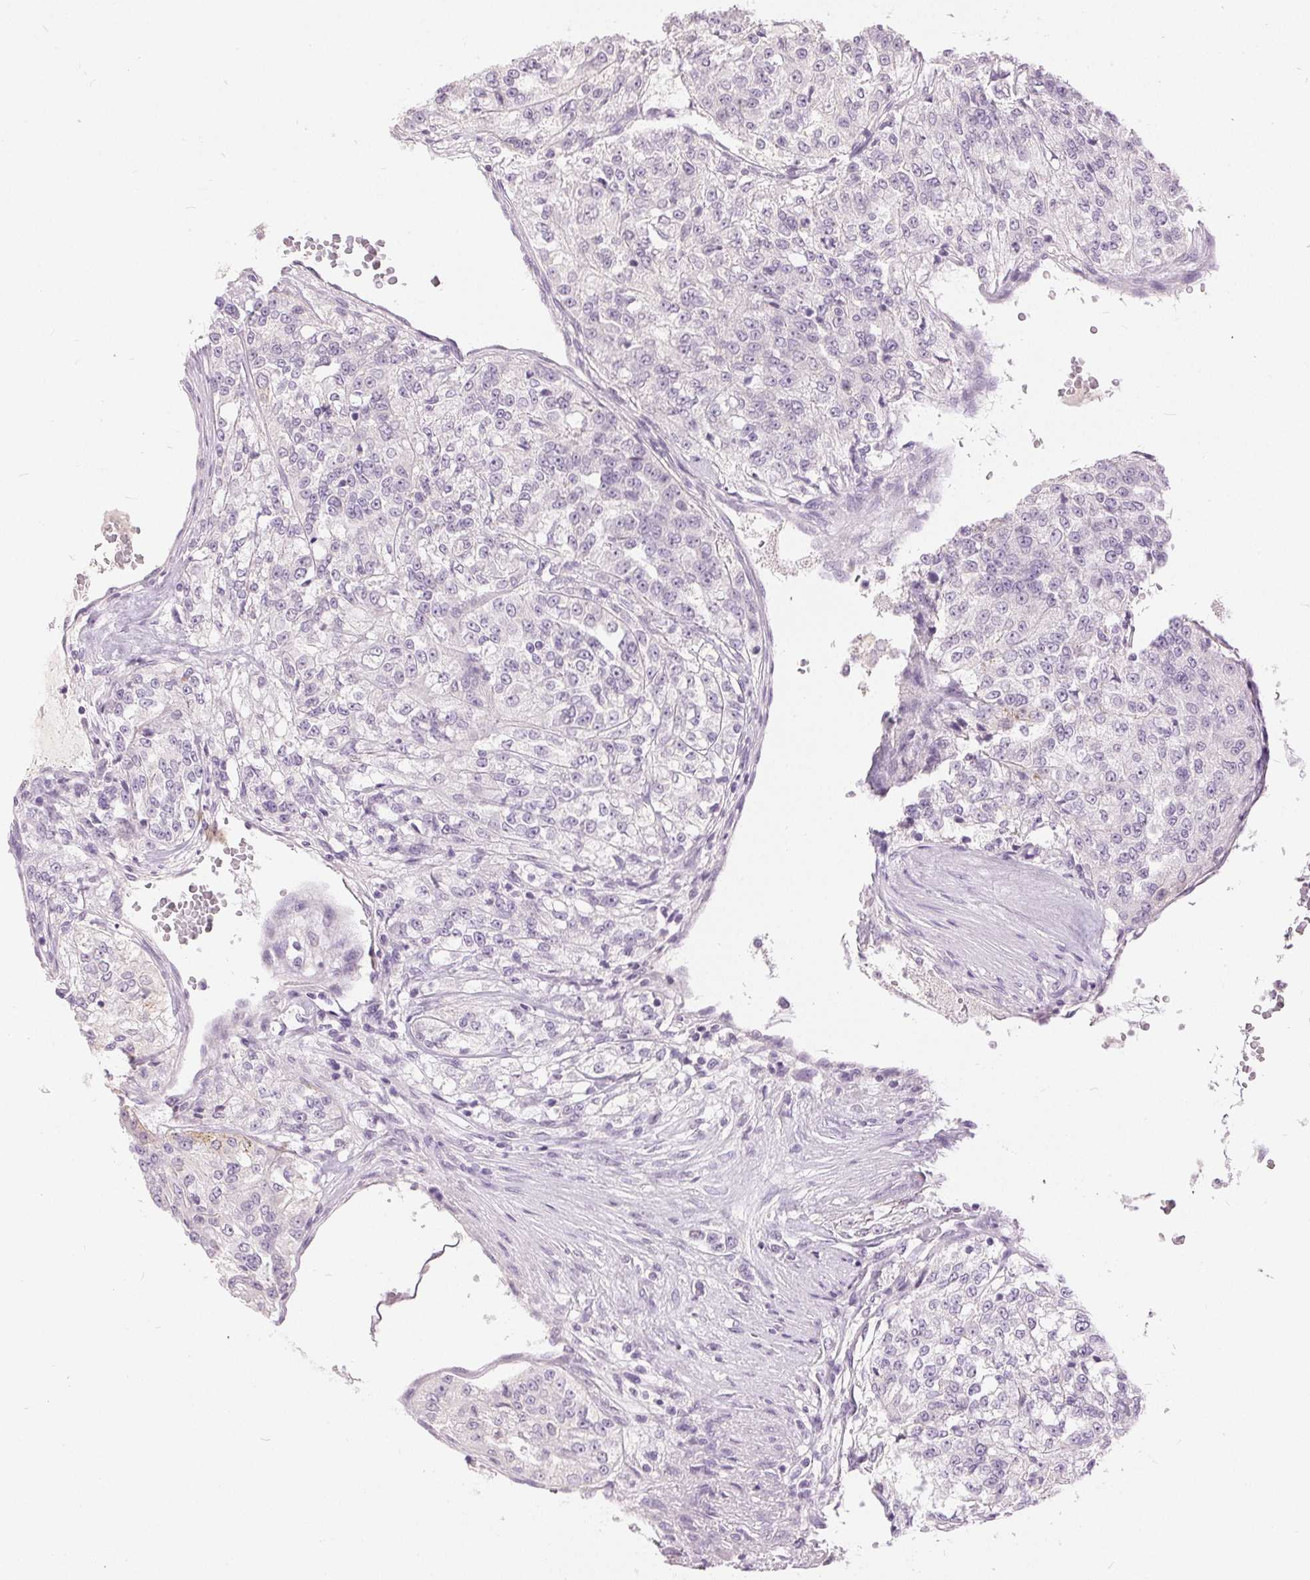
{"staining": {"intensity": "negative", "quantity": "none", "location": "none"}, "tissue": "renal cancer", "cell_type": "Tumor cells", "image_type": "cancer", "snomed": [{"axis": "morphology", "description": "Adenocarcinoma, NOS"}, {"axis": "topography", "description": "Kidney"}], "caption": "DAB (3,3'-diaminobenzidine) immunohistochemical staining of adenocarcinoma (renal) reveals no significant expression in tumor cells. (IHC, brightfield microscopy, high magnification).", "gene": "DSG3", "patient": {"sex": "female", "age": 63}}